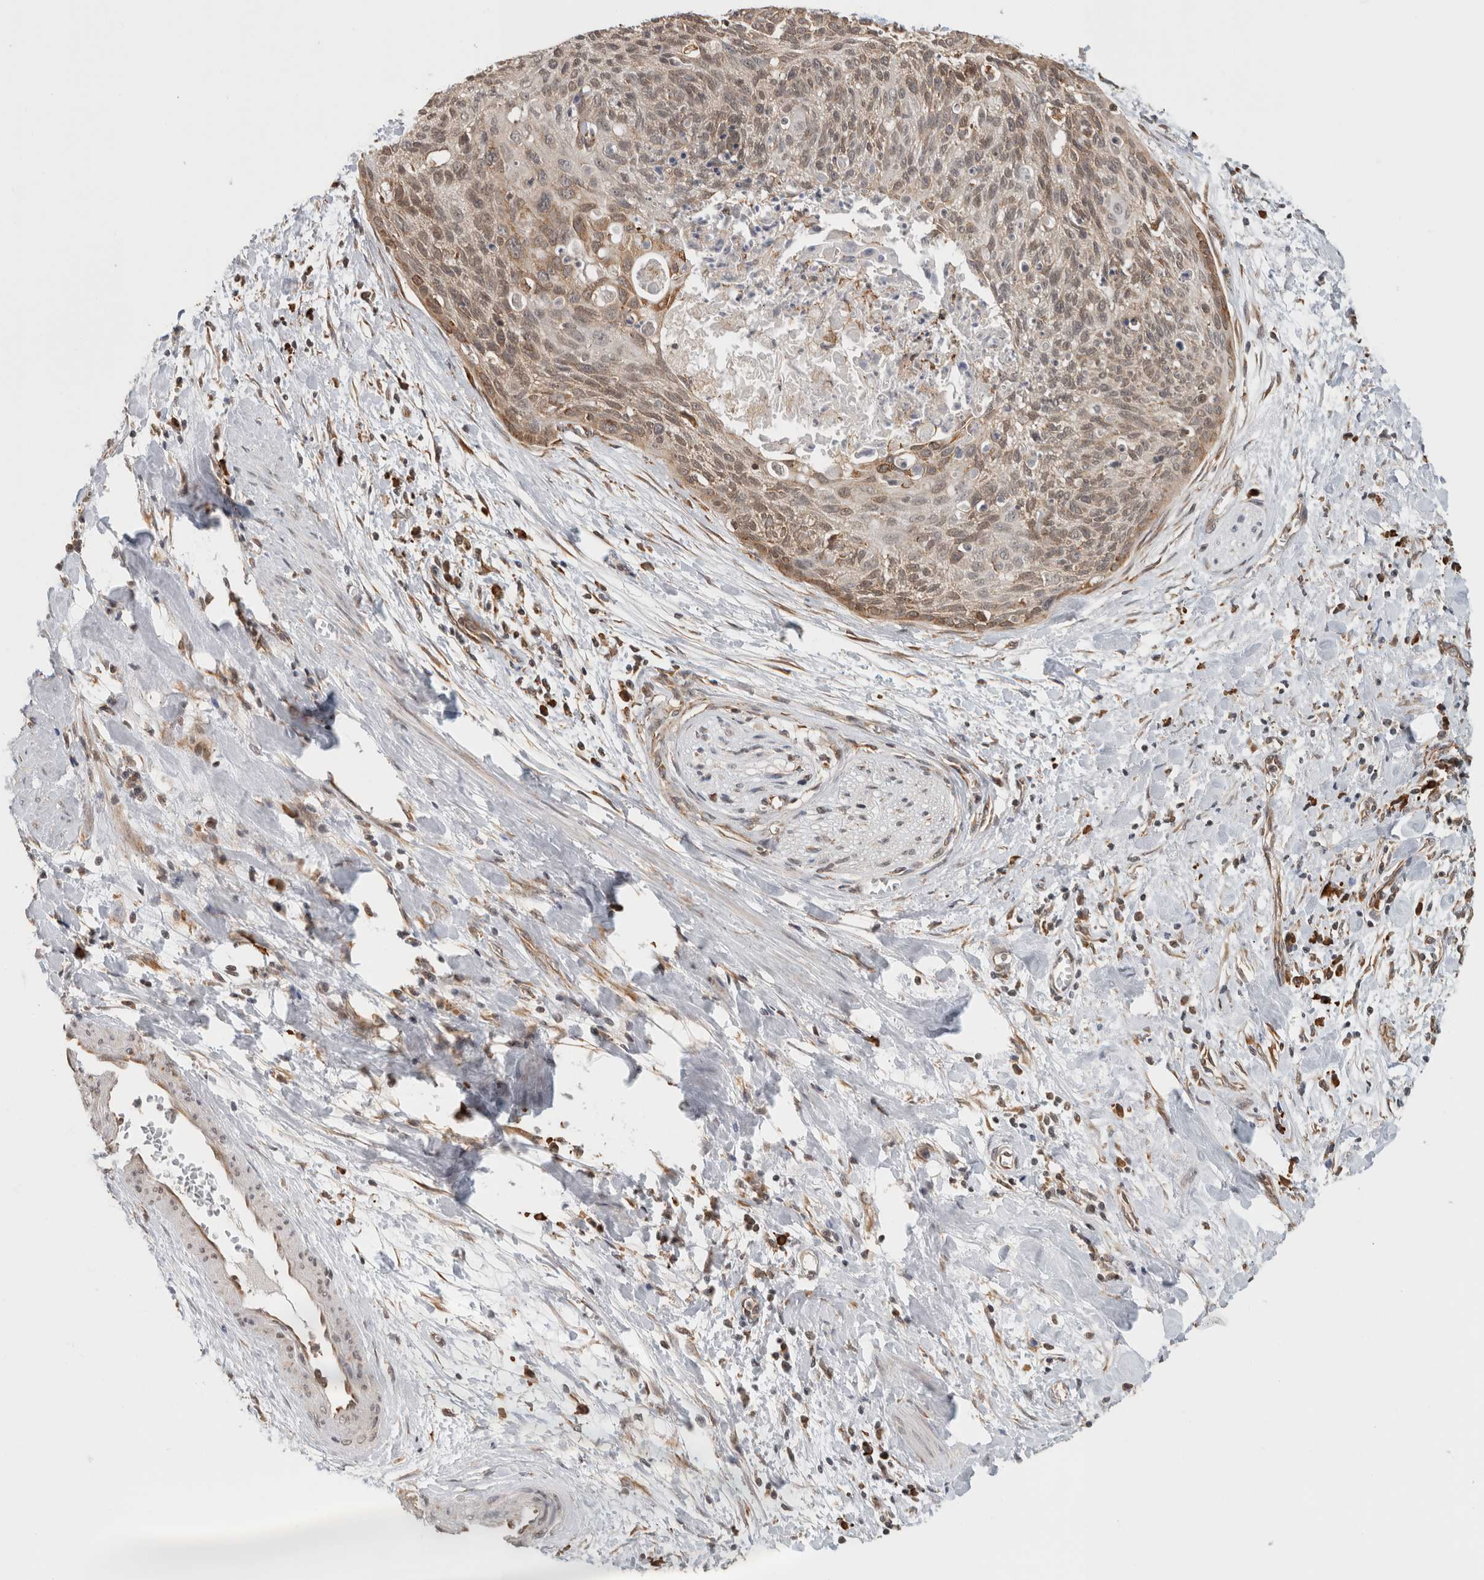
{"staining": {"intensity": "weak", "quantity": "<25%", "location": "nuclear"}, "tissue": "cervical cancer", "cell_type": "Tumor cells", "image_type": "cancer", "snomed": [{"axis": "morphology", "description": "Squamous cell carcinoma, NOS"}, {"axis": "topography", "description": "Cervix"}], "caption": "This is a image of immunohistochemistry (IHC) staining of cervical squamous cell carcinoma, which shows no positivity in tumor cells.", "gene": "MS4A7", "patient": {"sex": "female", "age": 55}}